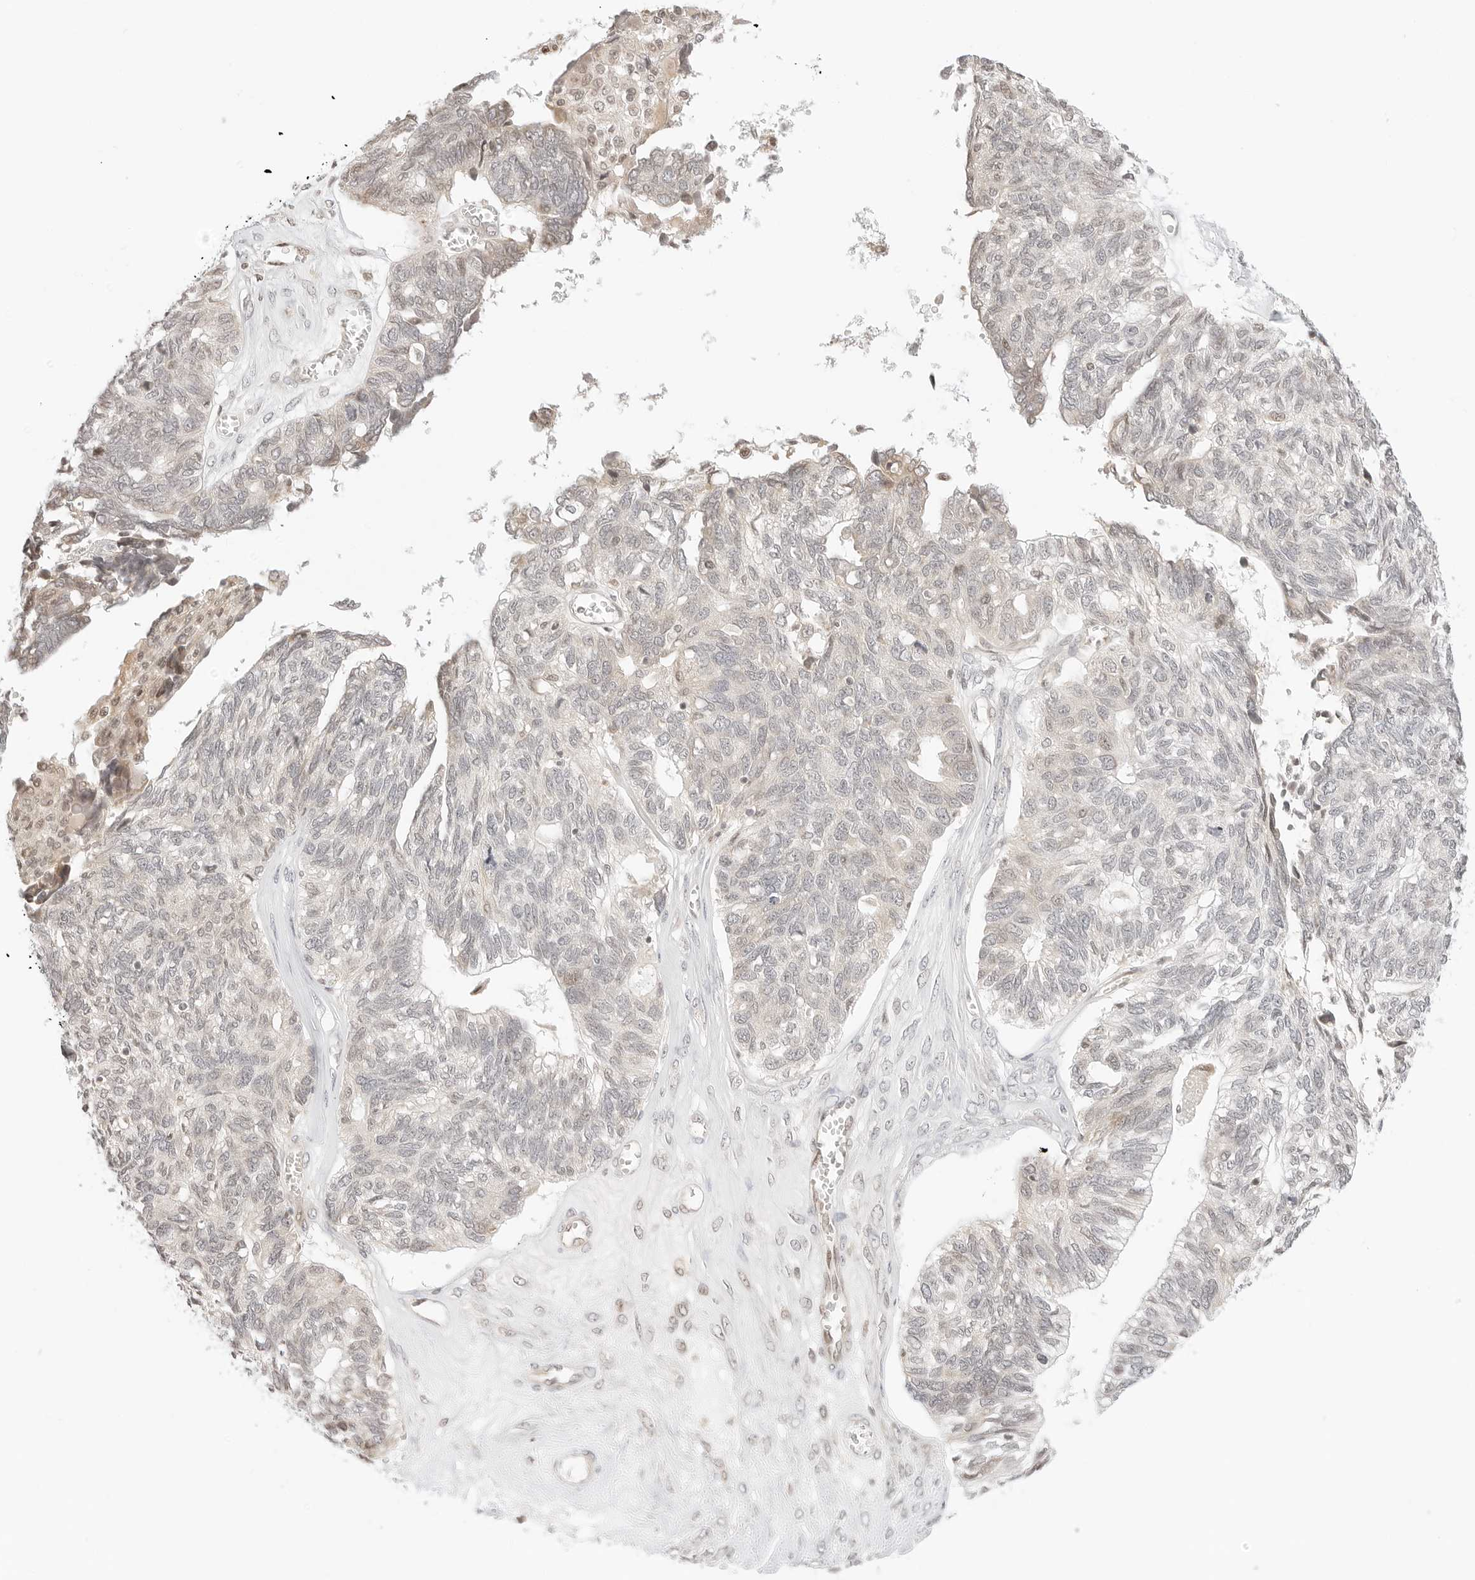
{"staining": {"intensity": "negative", "quantity": "none", "location": "none"}, "tissue": "ovarian cancer", "cell_type": "Tumor cells", "image_type": "cancer", "snomed": [{"axis": "morphology", "description": "Cystadenocarcinoma, serous, NOS"}, {"axis": "topography", "description": "Ovary"}], "caption": "A histopathology image of ovarian cancer stained for a protein shows no brown staining in tumor cells.", "gene": "RPS6KL1", "patient": {"sex": "female", "age": 79}}